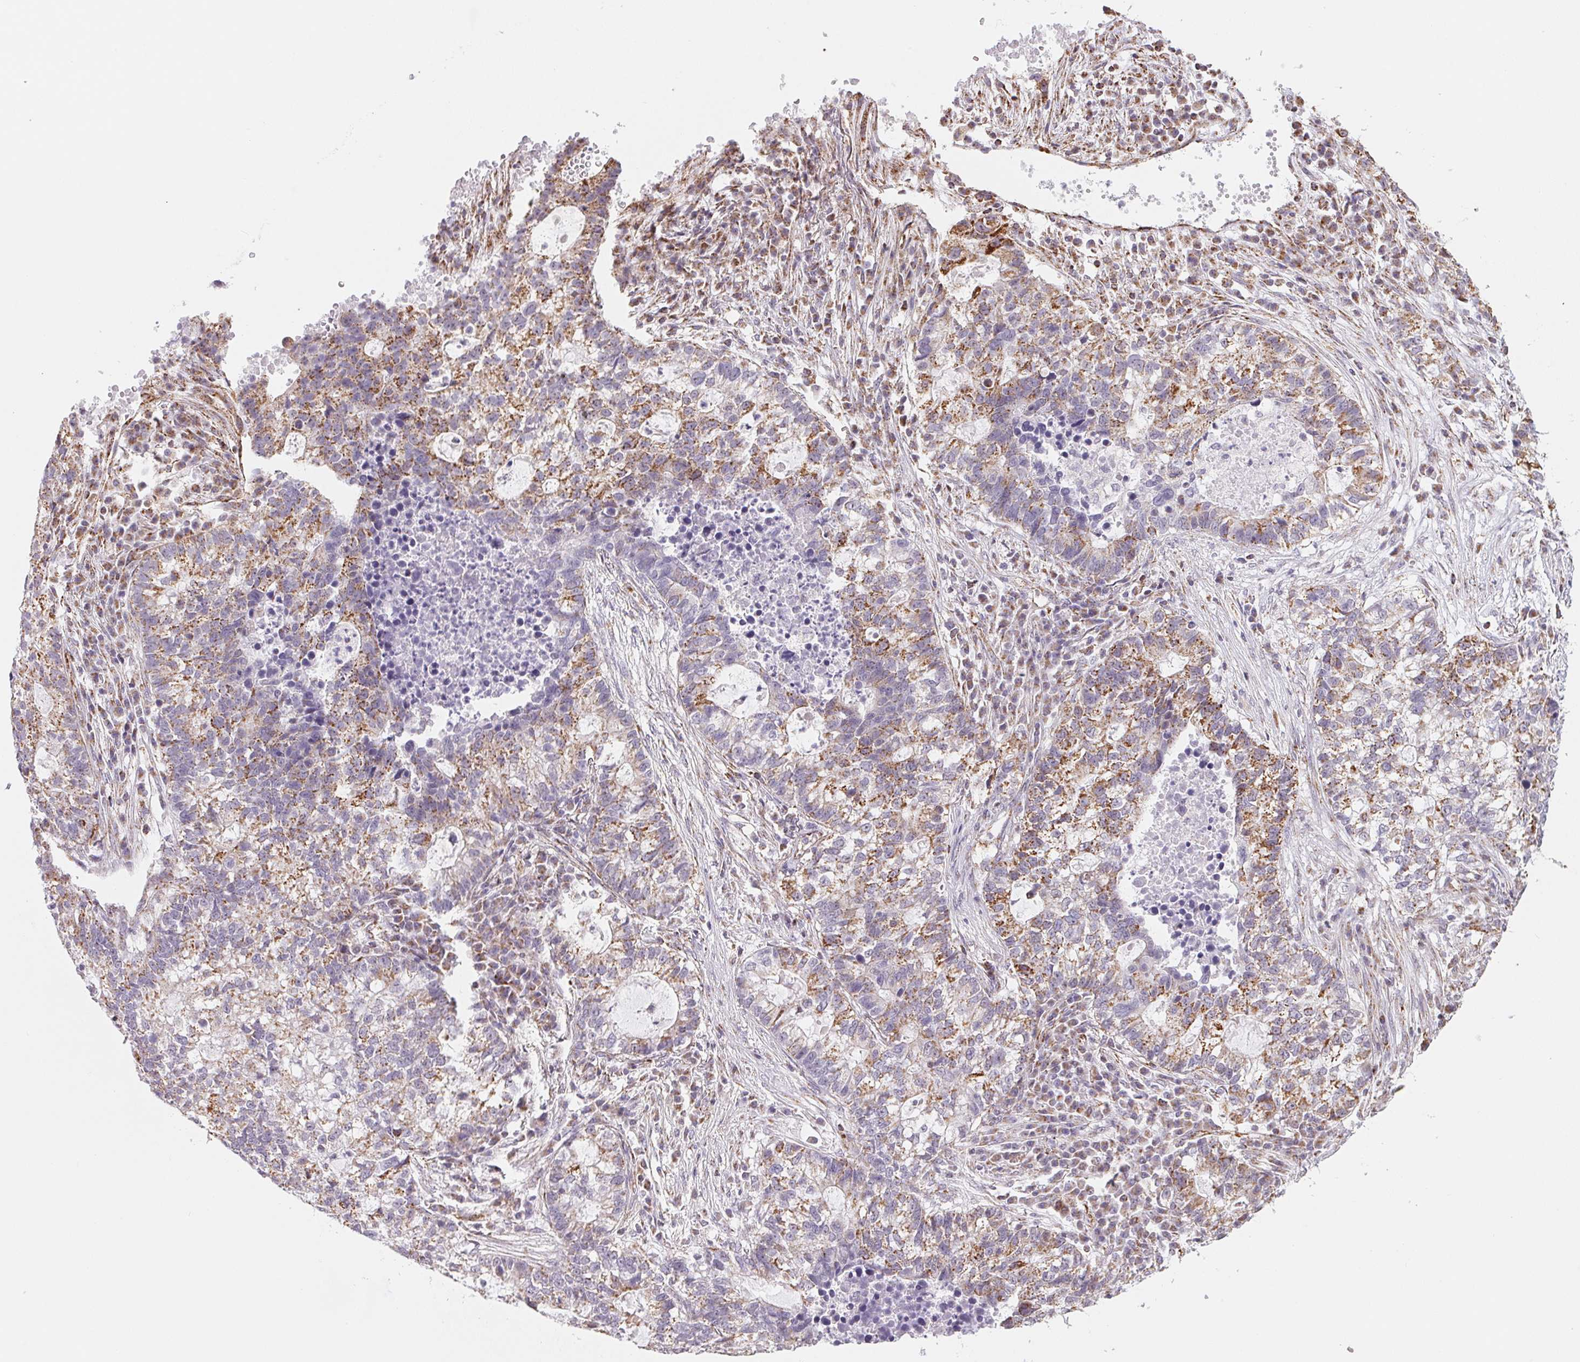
{"staining": {"intensity": "moderate", "quantity": "25%-75%", "location": "cytoplasmic/membranous"}, "tissue": "lung cancer", "cell_type": "Tumor cells", "image_type": "cancer", "snomed": [{"axis": "morphology", "description": "Adenocarcinoma, NOS"}, {"axis": "topography", "description": "Lung"}], "caption": "A brown stain labels moderate cytoplasmic/membranous positivity of a protein in human lung cancer tumor cells. Immunohistochemistry stains the protein of interest in brown and the nuclei are stained blue.", "gene": "GIPC2", "patient": {"sex": "male", "age": 57}}